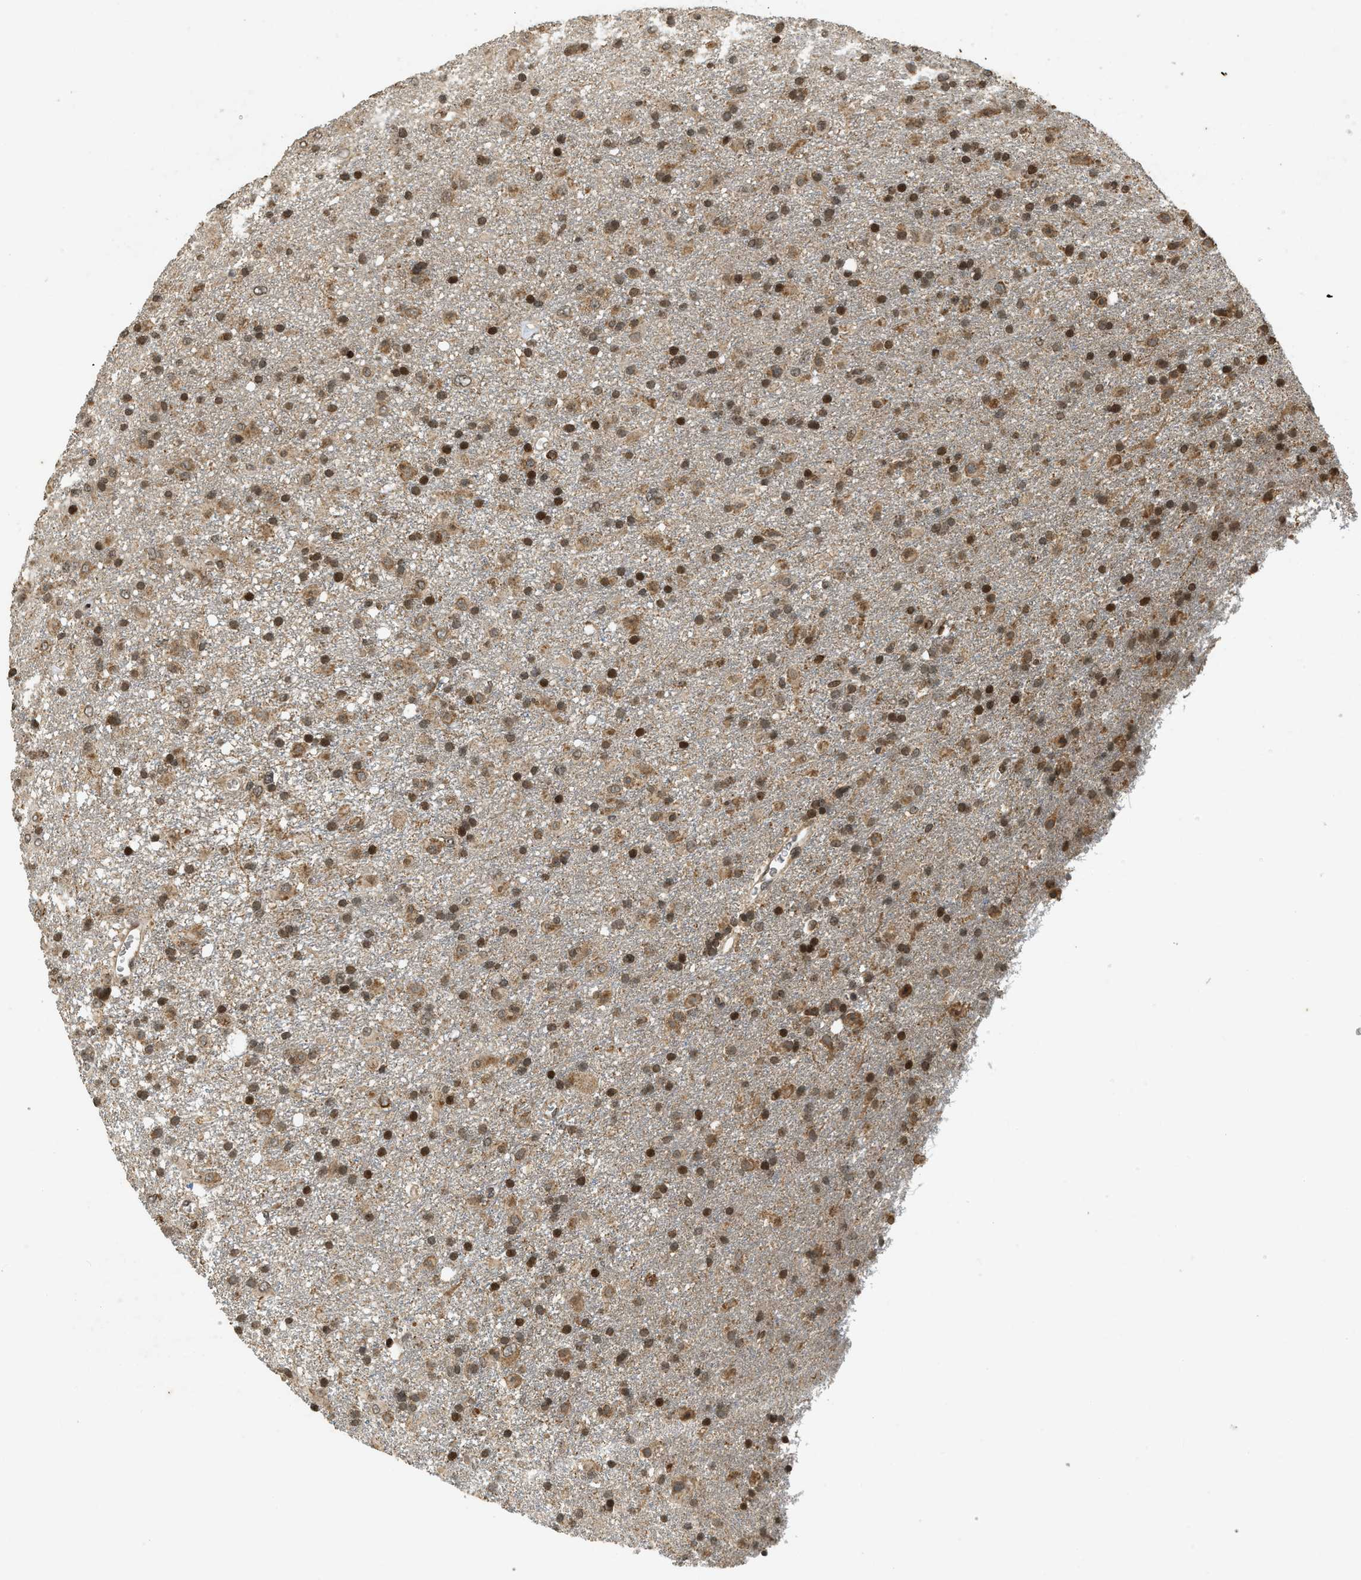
{"staining": {"intensity": "moderate", "quantity": ">75%", "location": "nuclear"}, "tissue": "glioma", "cell_type": "Tumor cells", "image_type": "cancer", "snomed": [{"axis": "morphology", "description": "Glioma, malignant, Low grade"}, {"axis": "topography", "description": "Brain"}], "caption": "A brown stain highlights moderate nuclear positivity of a protein in human glioma tumor cells.", "gene": "SIAH1", "patient": {"sex": "male", "age": 65}}